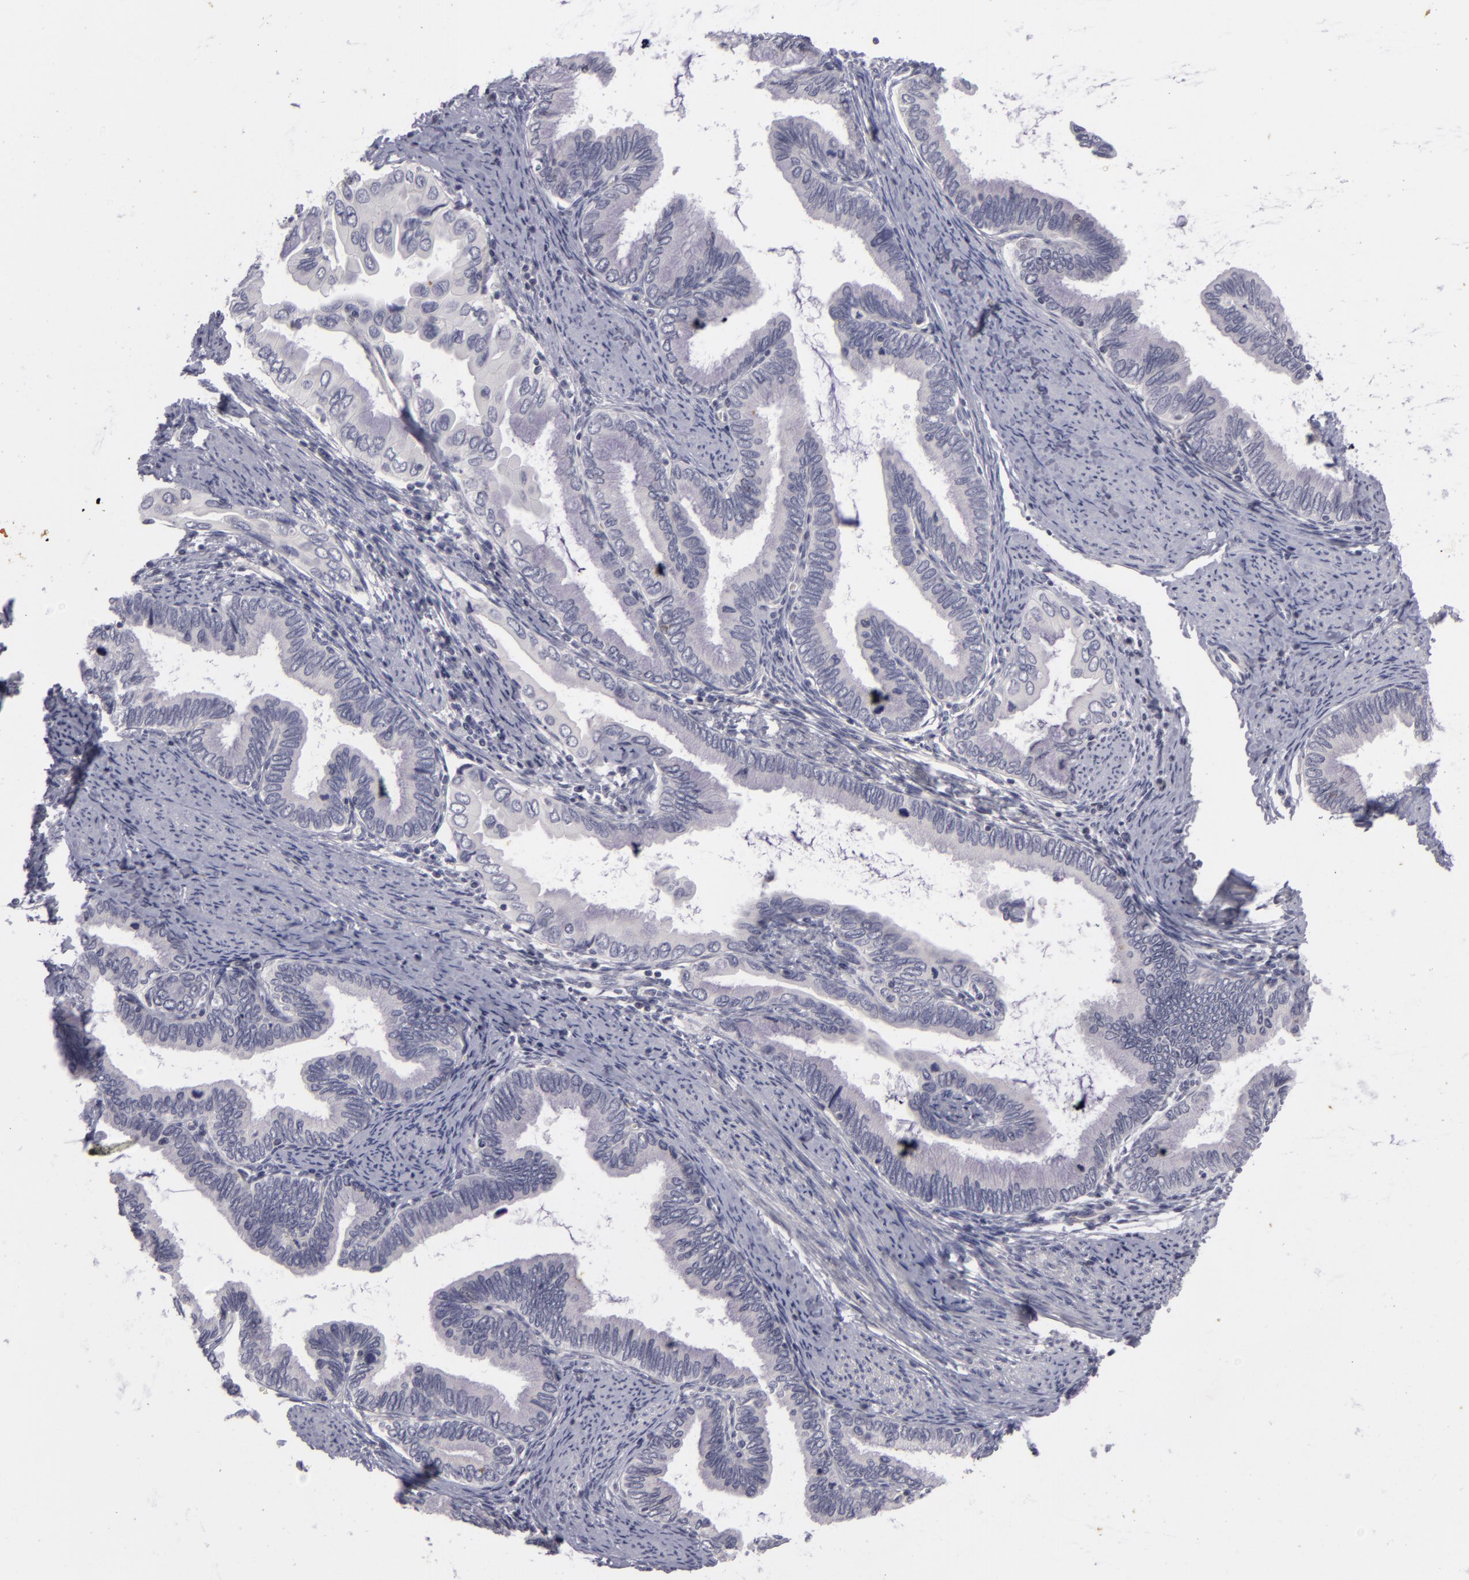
{"staining": {"intensity": "negative", "quantity": "none", "location": "none"}, "tissue": "cervical cancer", "cell_type": "Tumor cells", "image_type": "cancer", "snomed": [{"axis": "morphology", "description": "Adenocarcinoma, NOS"}, {"axis": "topography", "description": "Cervix"}], "caption": "Immunohistochemistry (IHC) micrograph of neoplastic tissue: cervical cancer (adenocarcinoma) stained with DAB displays no significant protein expression in tumor cells.", "gene": "NLGN4X", "patient": {"sex": "female", "age": 49}}